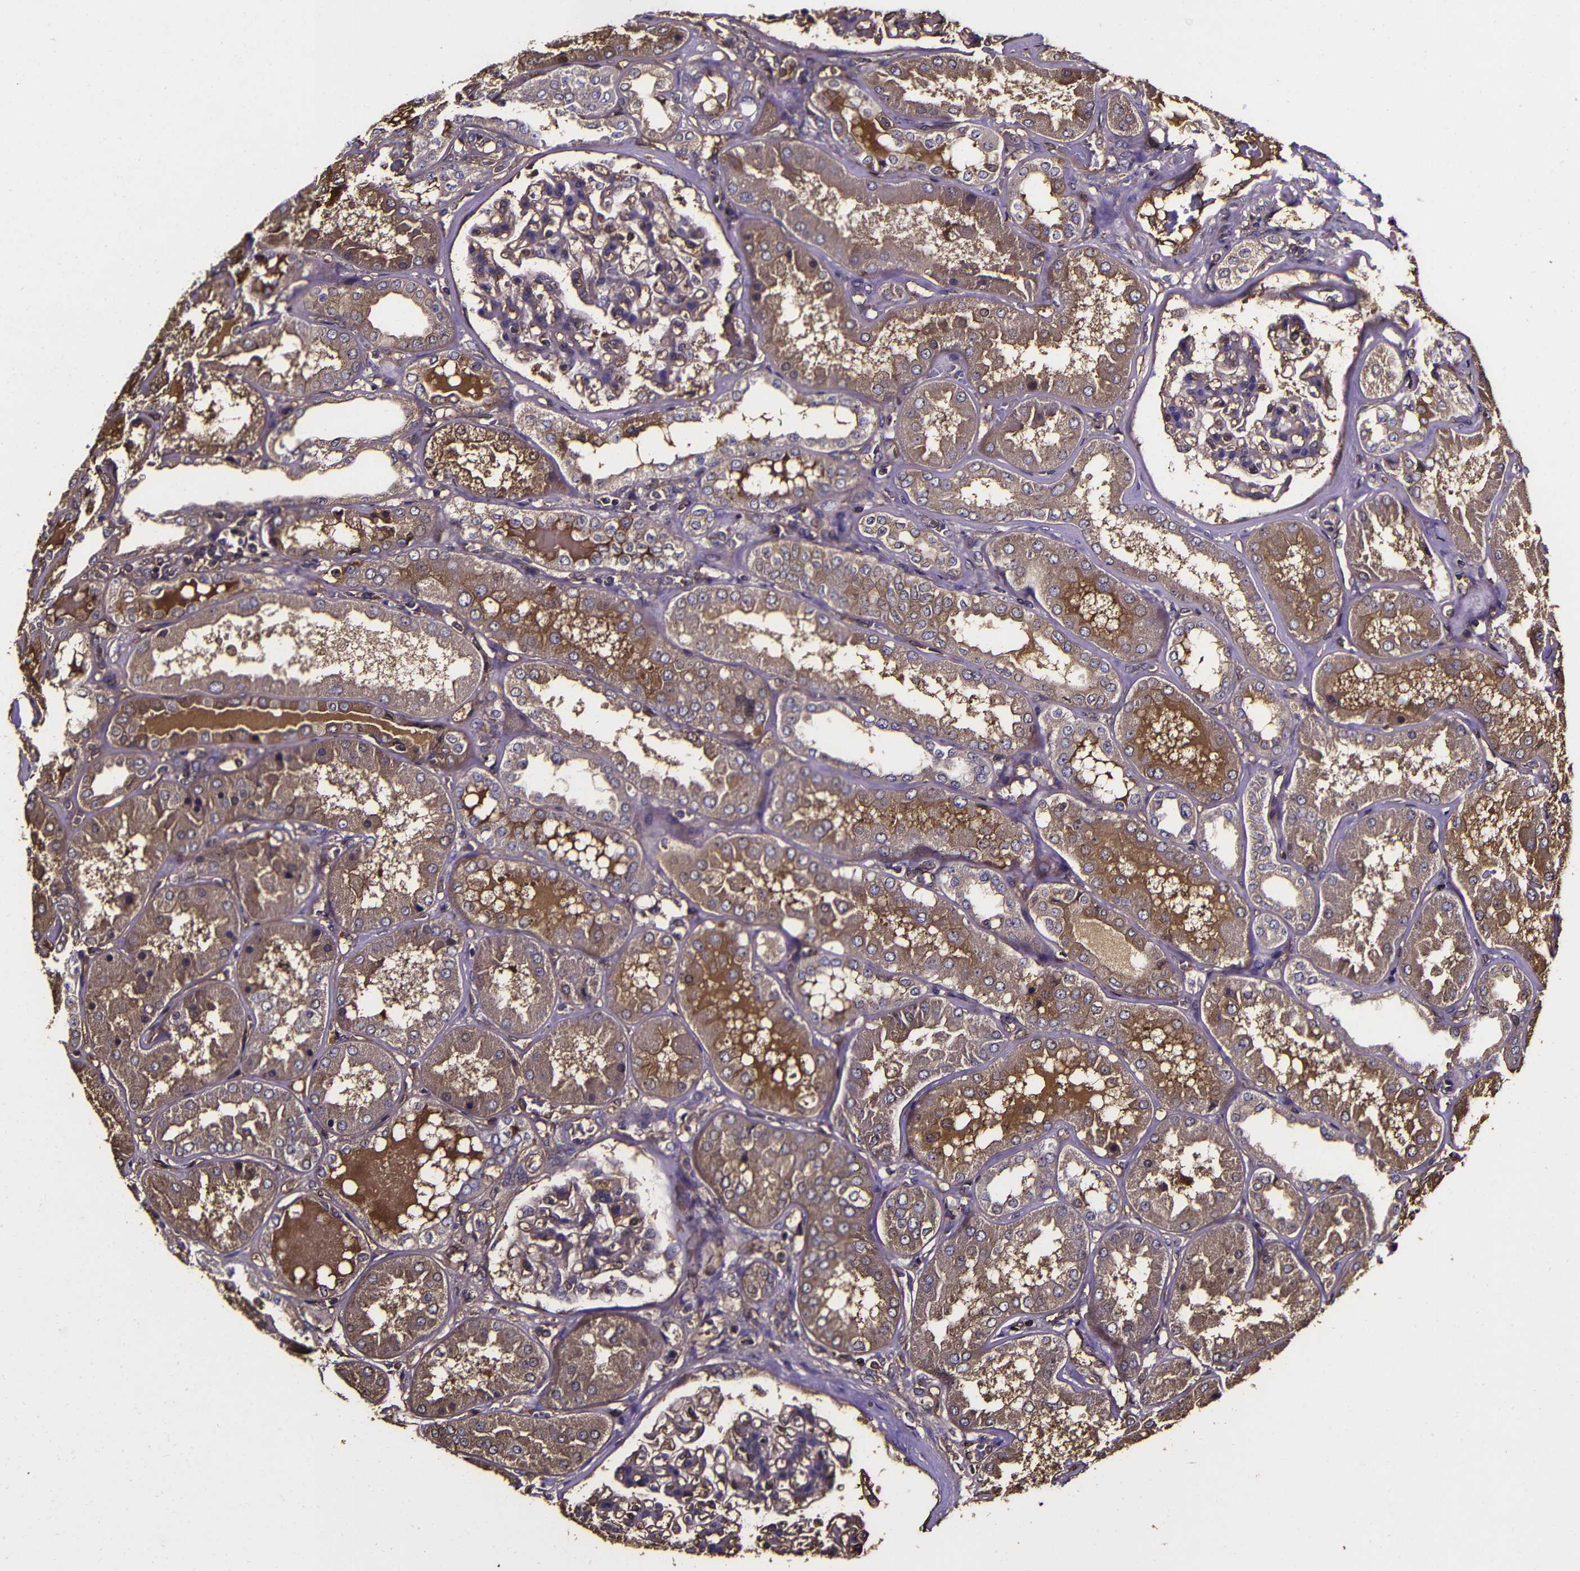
{"staining": {"intensity": "moderate", "quantity": "25%-75%", "location": "cytoplasmic/membranous"}, "tissue": "kidney", "cell_type": "Cells in glomeruli", "image_type": "normal", "snomed": [{"axis": "morphology", "description": "Normal tissue, NOS"}, {"axis": "topography", "description": "Kidney"}], "caption": "Kidney stained with immunohistochemistry (IHC) shows moderate cytoplasmic/membranous expression in approximately 25%-75% of cells in glomeruli. (Stains: DAB (3,3'-diaminobenzidine) in brown, nuclei in blue, Microscopy: brightfield microscopy at high magnification).", "gene": "MSN", "patient": {"sex": "female", "age": 56}}